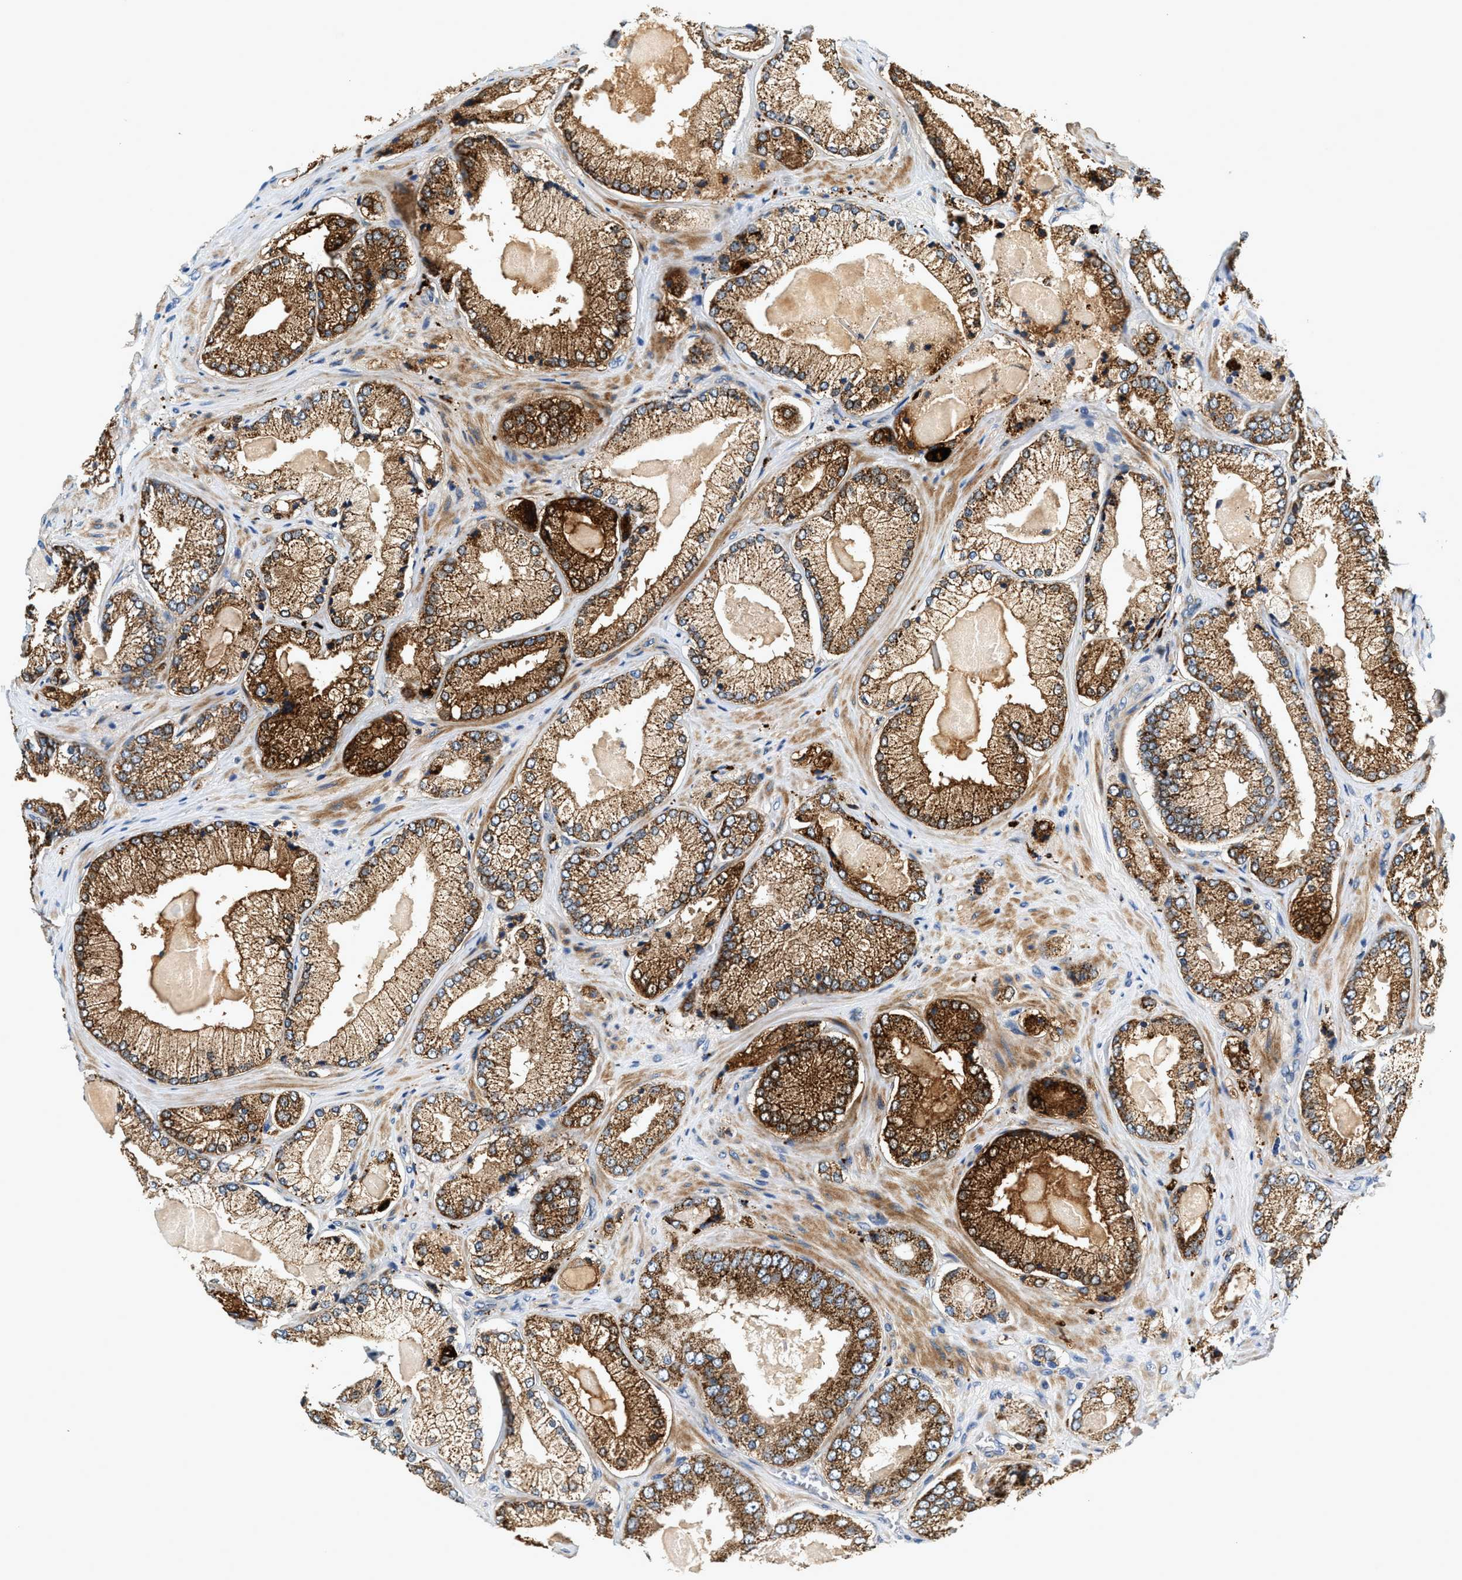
{"staining": {"intensity": "strong", "quantity": ">75%", "location": "cytoplasmic/membranous"}, "tissue": "prostate cancer", "cell_type": "Tumor cells", "image_type": "cancer", "snomed": [{"axis": "morphology", "description": "Adenocarcinoma, Low grade"}, {"axis": "topography", "description": "Prostate"}], "caption": "Prostate adenocarcinoma (low-grade) stained for a protein (brown) displays strong cytoplasmic/membranous positive staining in approximately >75% of tumor cells.", "gene": "DUSP10", "patient": {"sex": "male", "age": 65}}